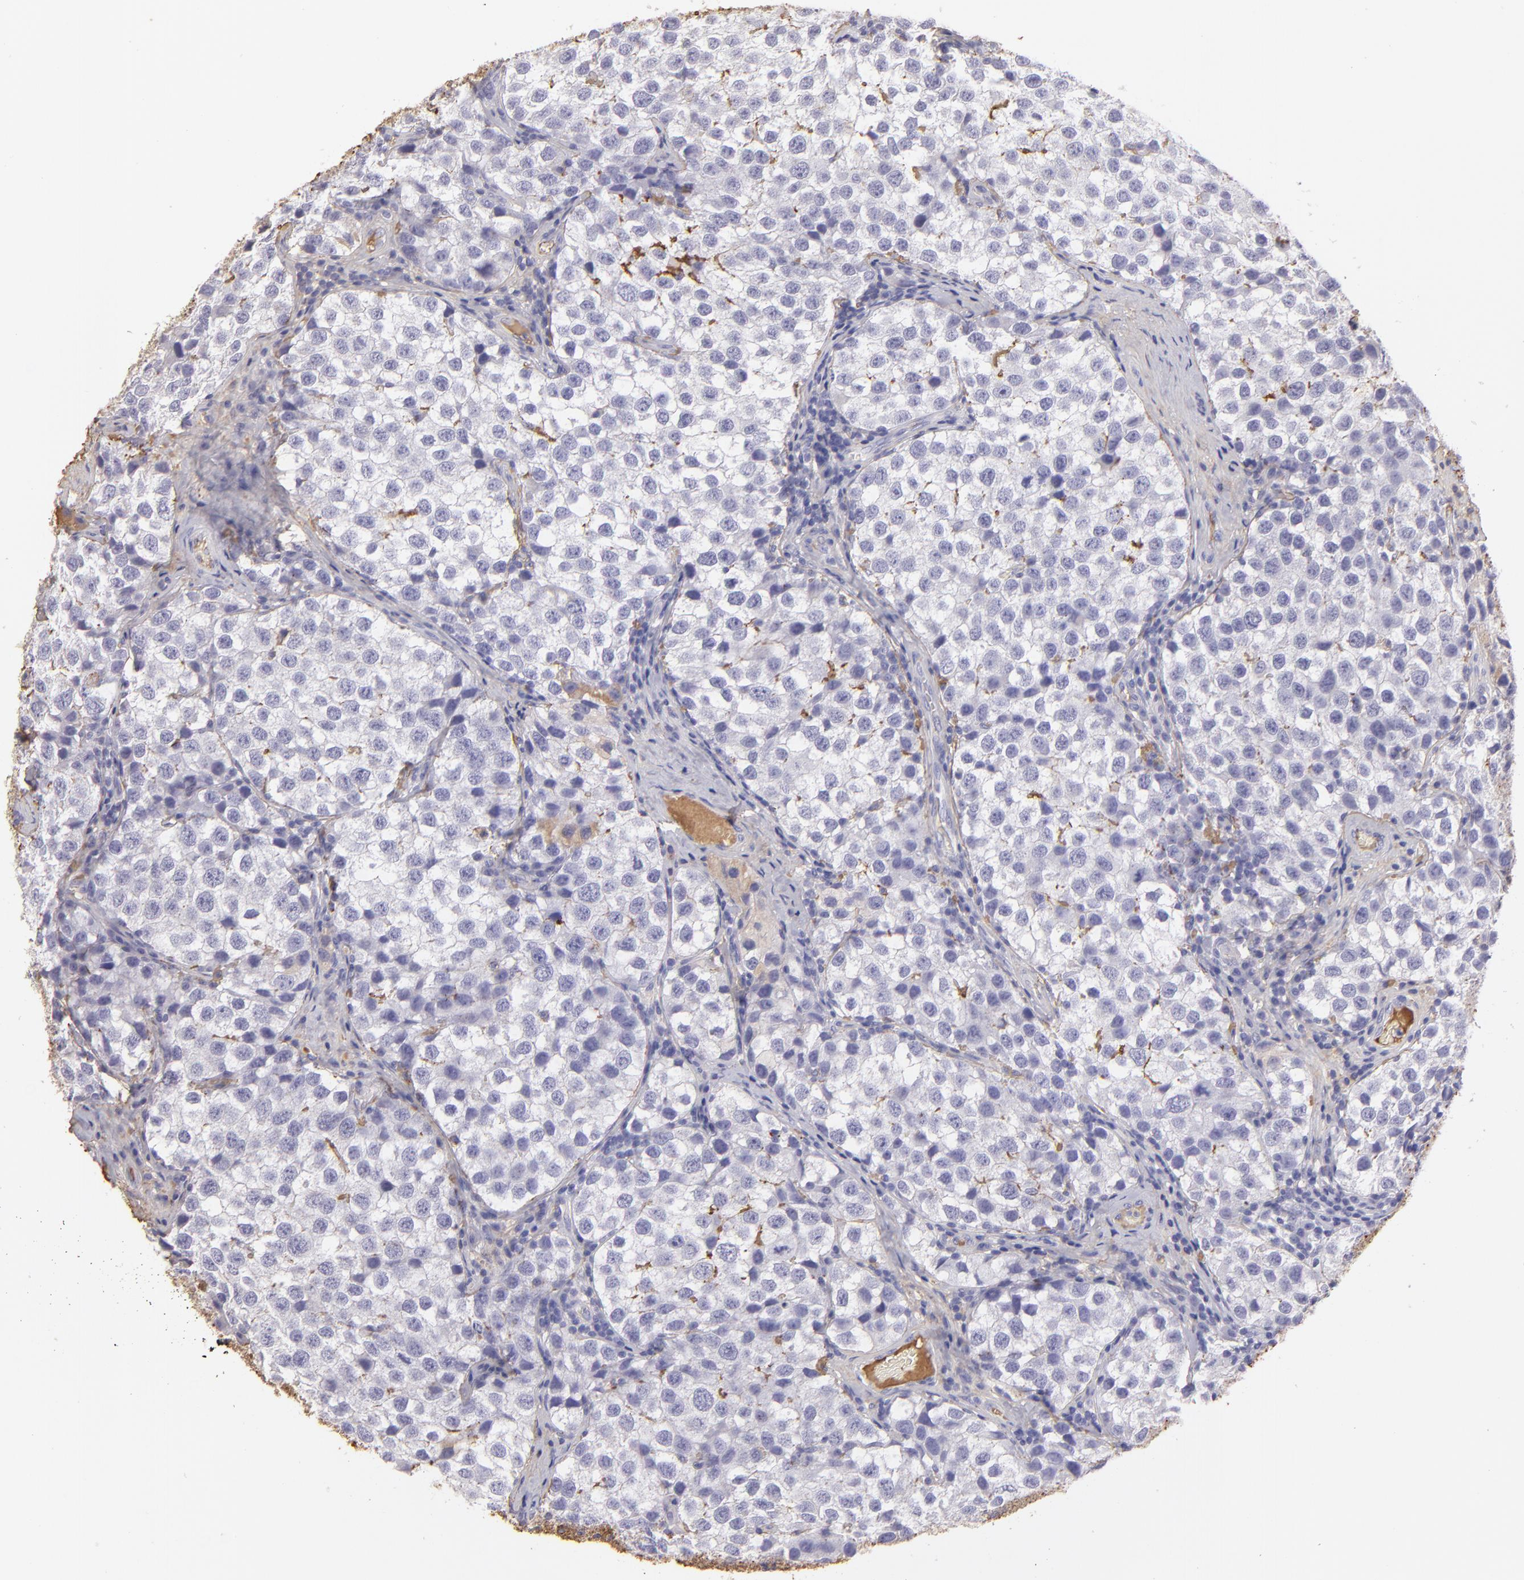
{"staining": {"intensity": "negative", "quantity": "none", "location": "none"}, "tissue": "testis cancer", "cell_type": "Tumor cells", "image_type": "cancer", "snomed": [{"axis": "morphology", "description": "Seminoma, NOS"}, {"axis": "topography", "description": "Testis"}], "caption": "A high-resolution micrograph shows IHC staining of testis cancer, which displays no significant expression in tumor cells.", "gene": "FGB", "patient": {"sex": "male", "age": 39}}